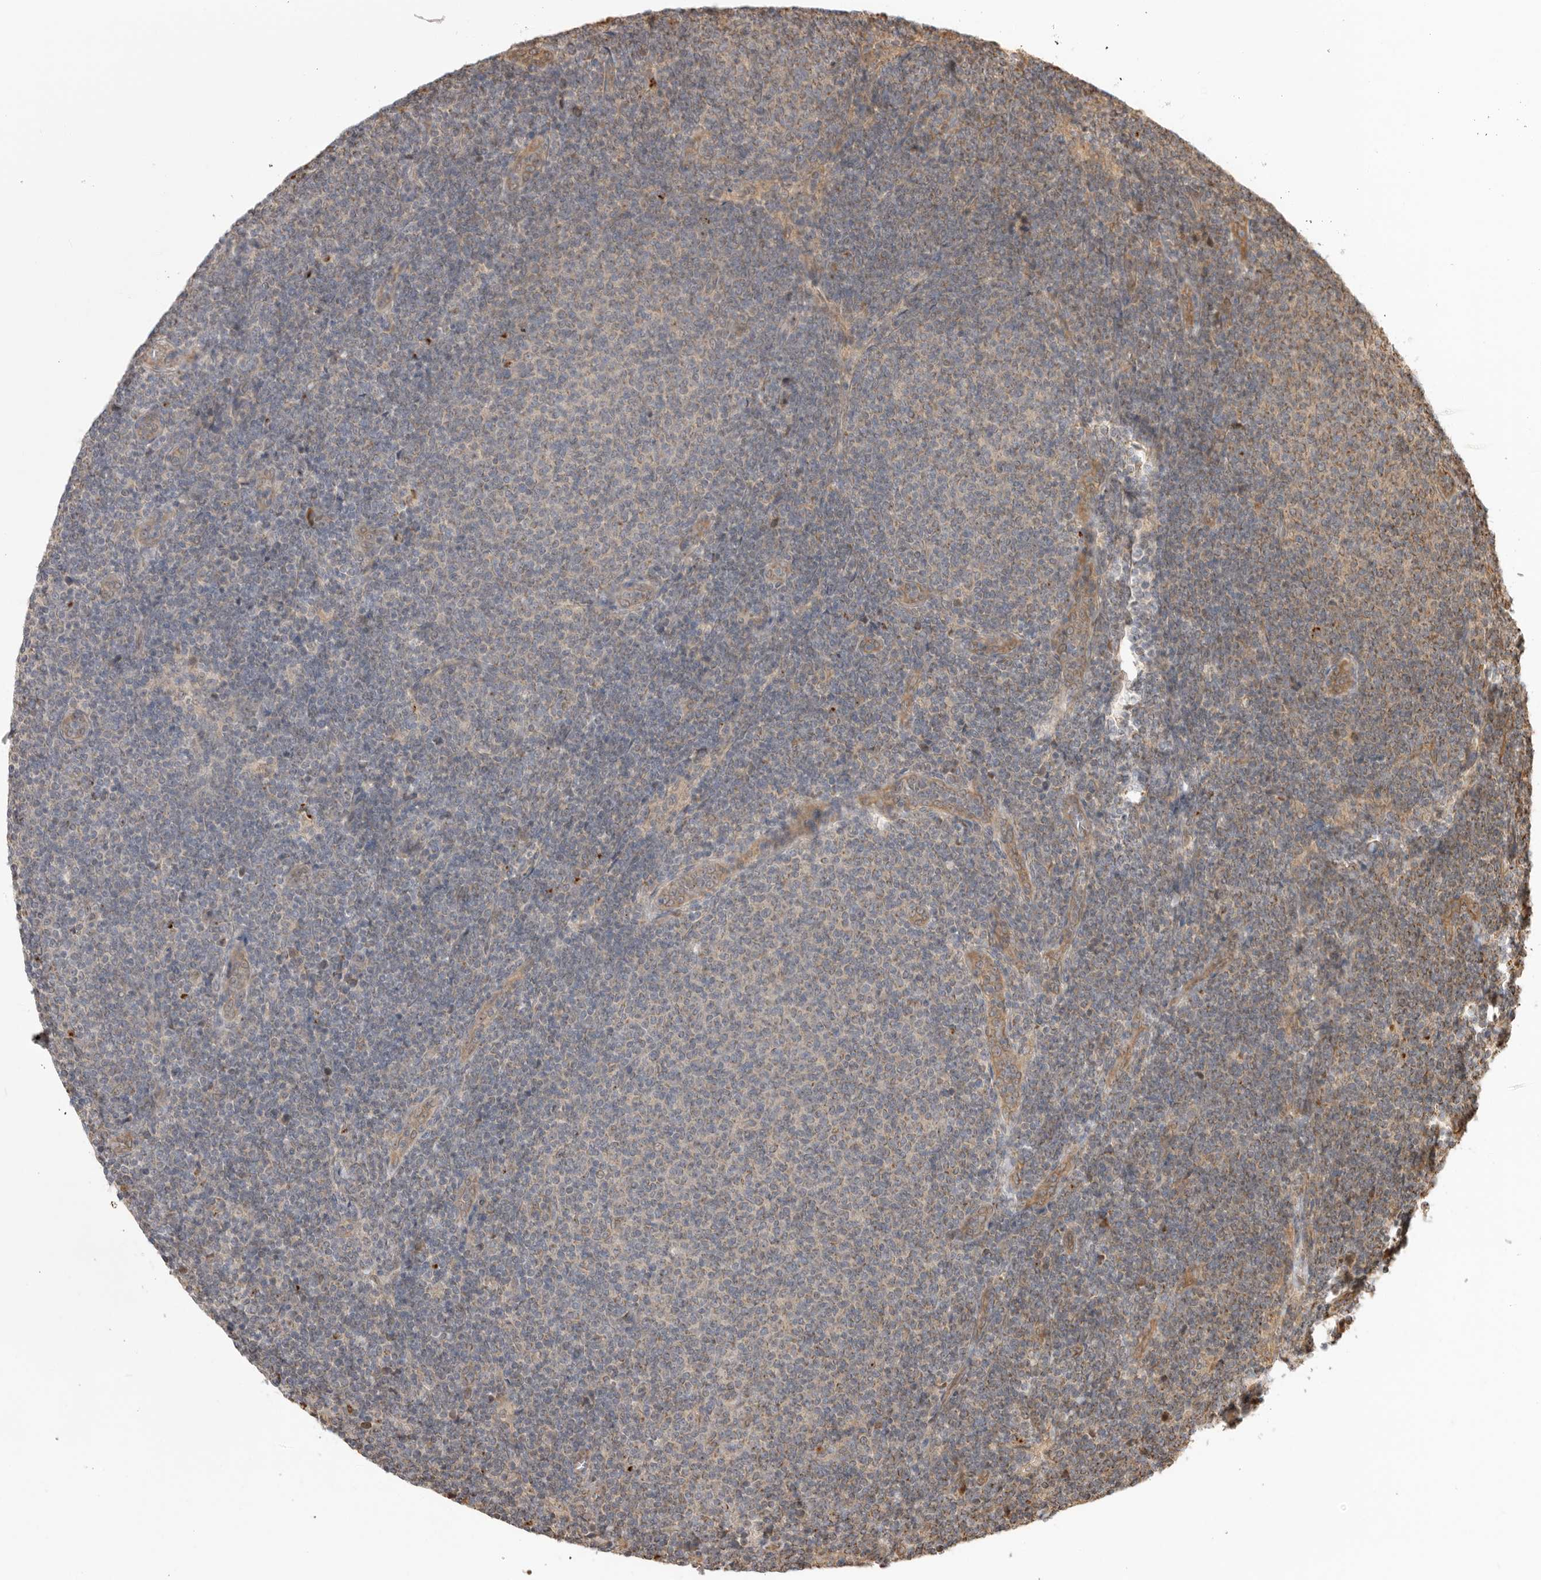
{"staining": {"intensity": "moderate", "quantity": "<25%", "location": "cytoplasmic/membranous"}, "tissue": "lymphoma", "cell_type": "Tumor cells", "image_type": "cancer", "snomed": [{"axis": "morphology", "description": "Malignant lymphoma, non-Hodgkin's type, Low grade"}, {"axis": "topography", "description": "Lymph node"}], "caption": "DAB immunohistochemical staining of lymphoma displays moderate cytoplasmic/membranous protein staining in about <25% of tumor cells.", "gene": "DPH7", "patient": {"sex": "male", "age": 66}}